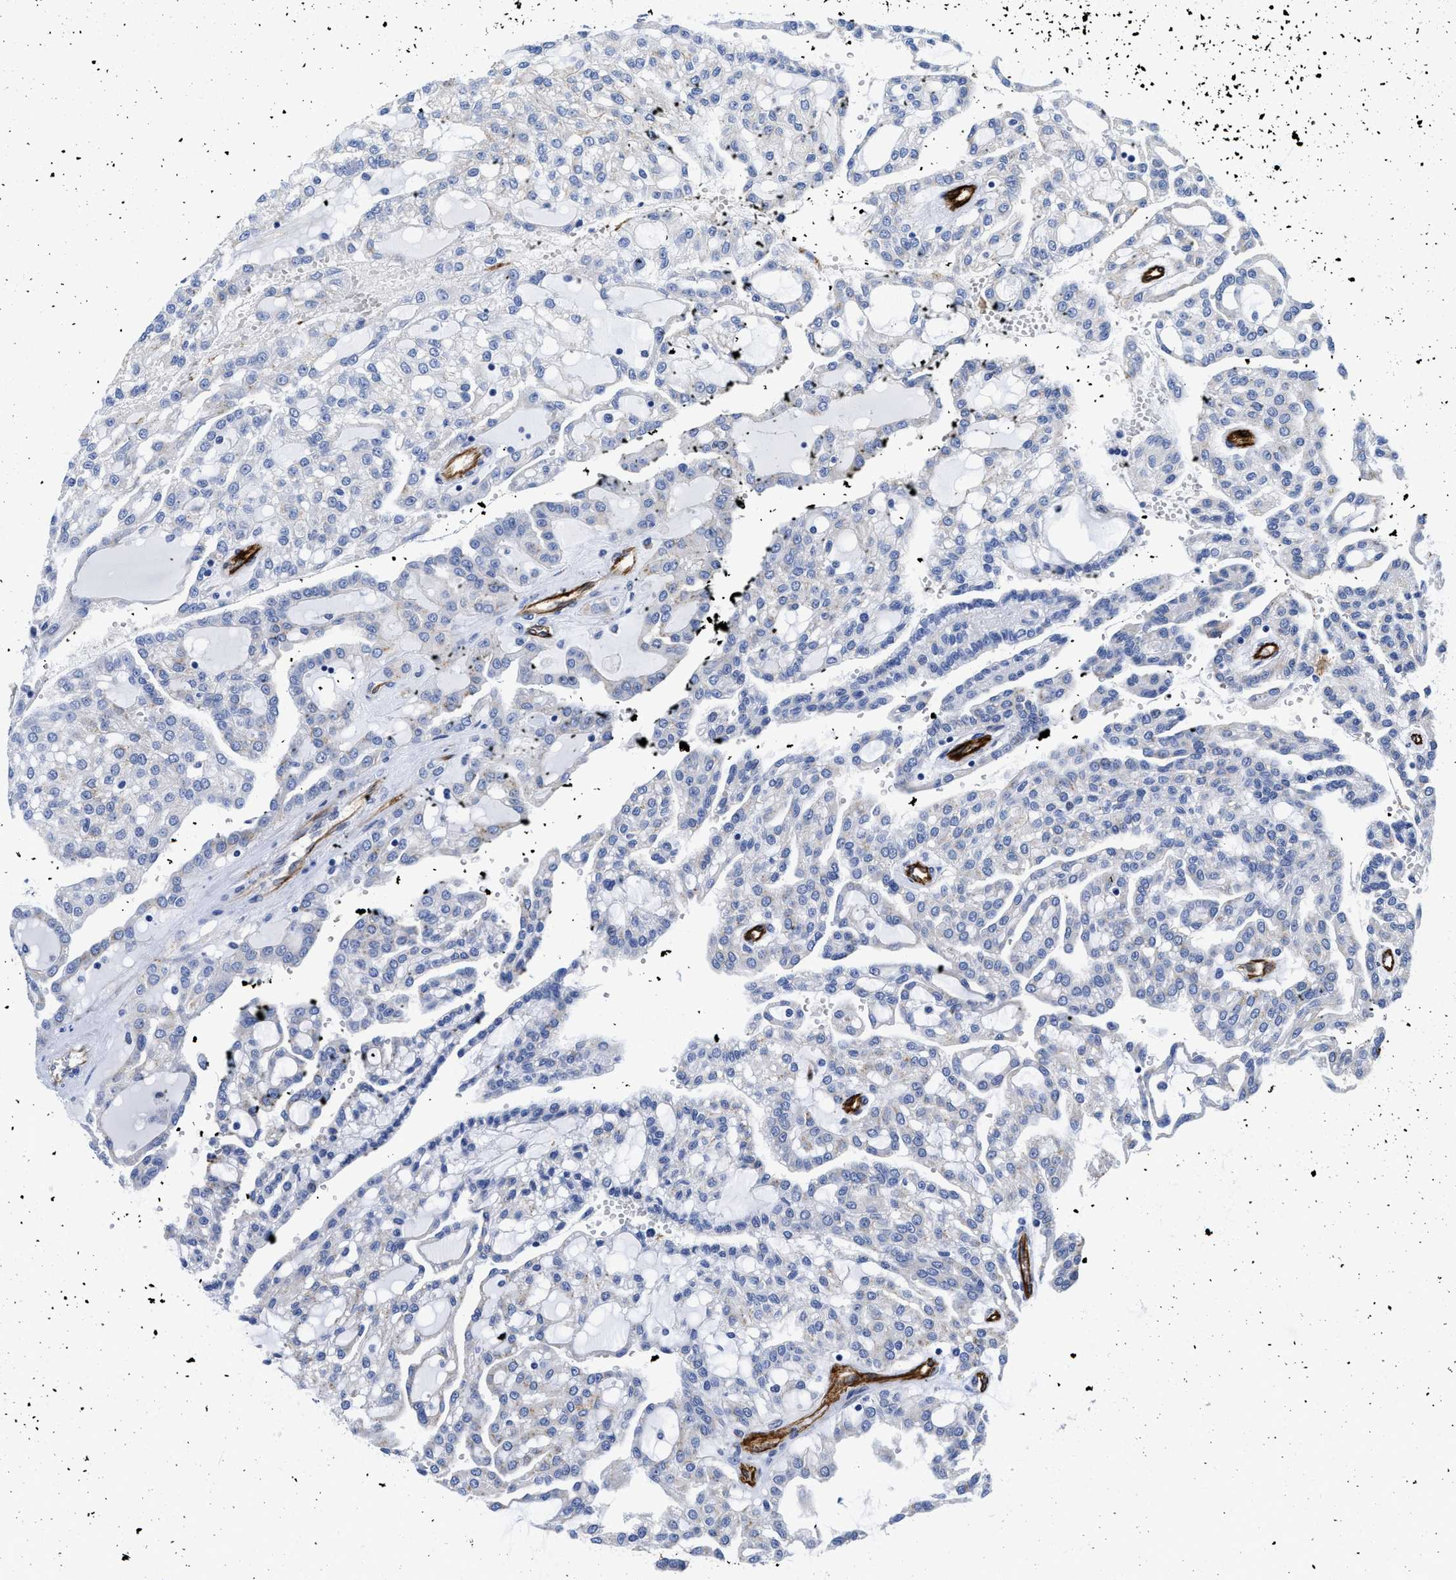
{"staining": {"intensity": "negative", "quantity": "none", "location": "none"}, "tissue": "renal cancer", "cell_type": "Tumor cells", "image_type": "cancer", "snomed": [{"axis": "morphology", "description": "Adenocarcinoma, NOS"}, {"axis": "topography", "description": "Kidney"}], "caption": "Tumor cells show no significant protein staining in renal cancer (adenocarcinoma).", "gene": "TVP23B", "patient": {"sex": "male", "age": 63}}